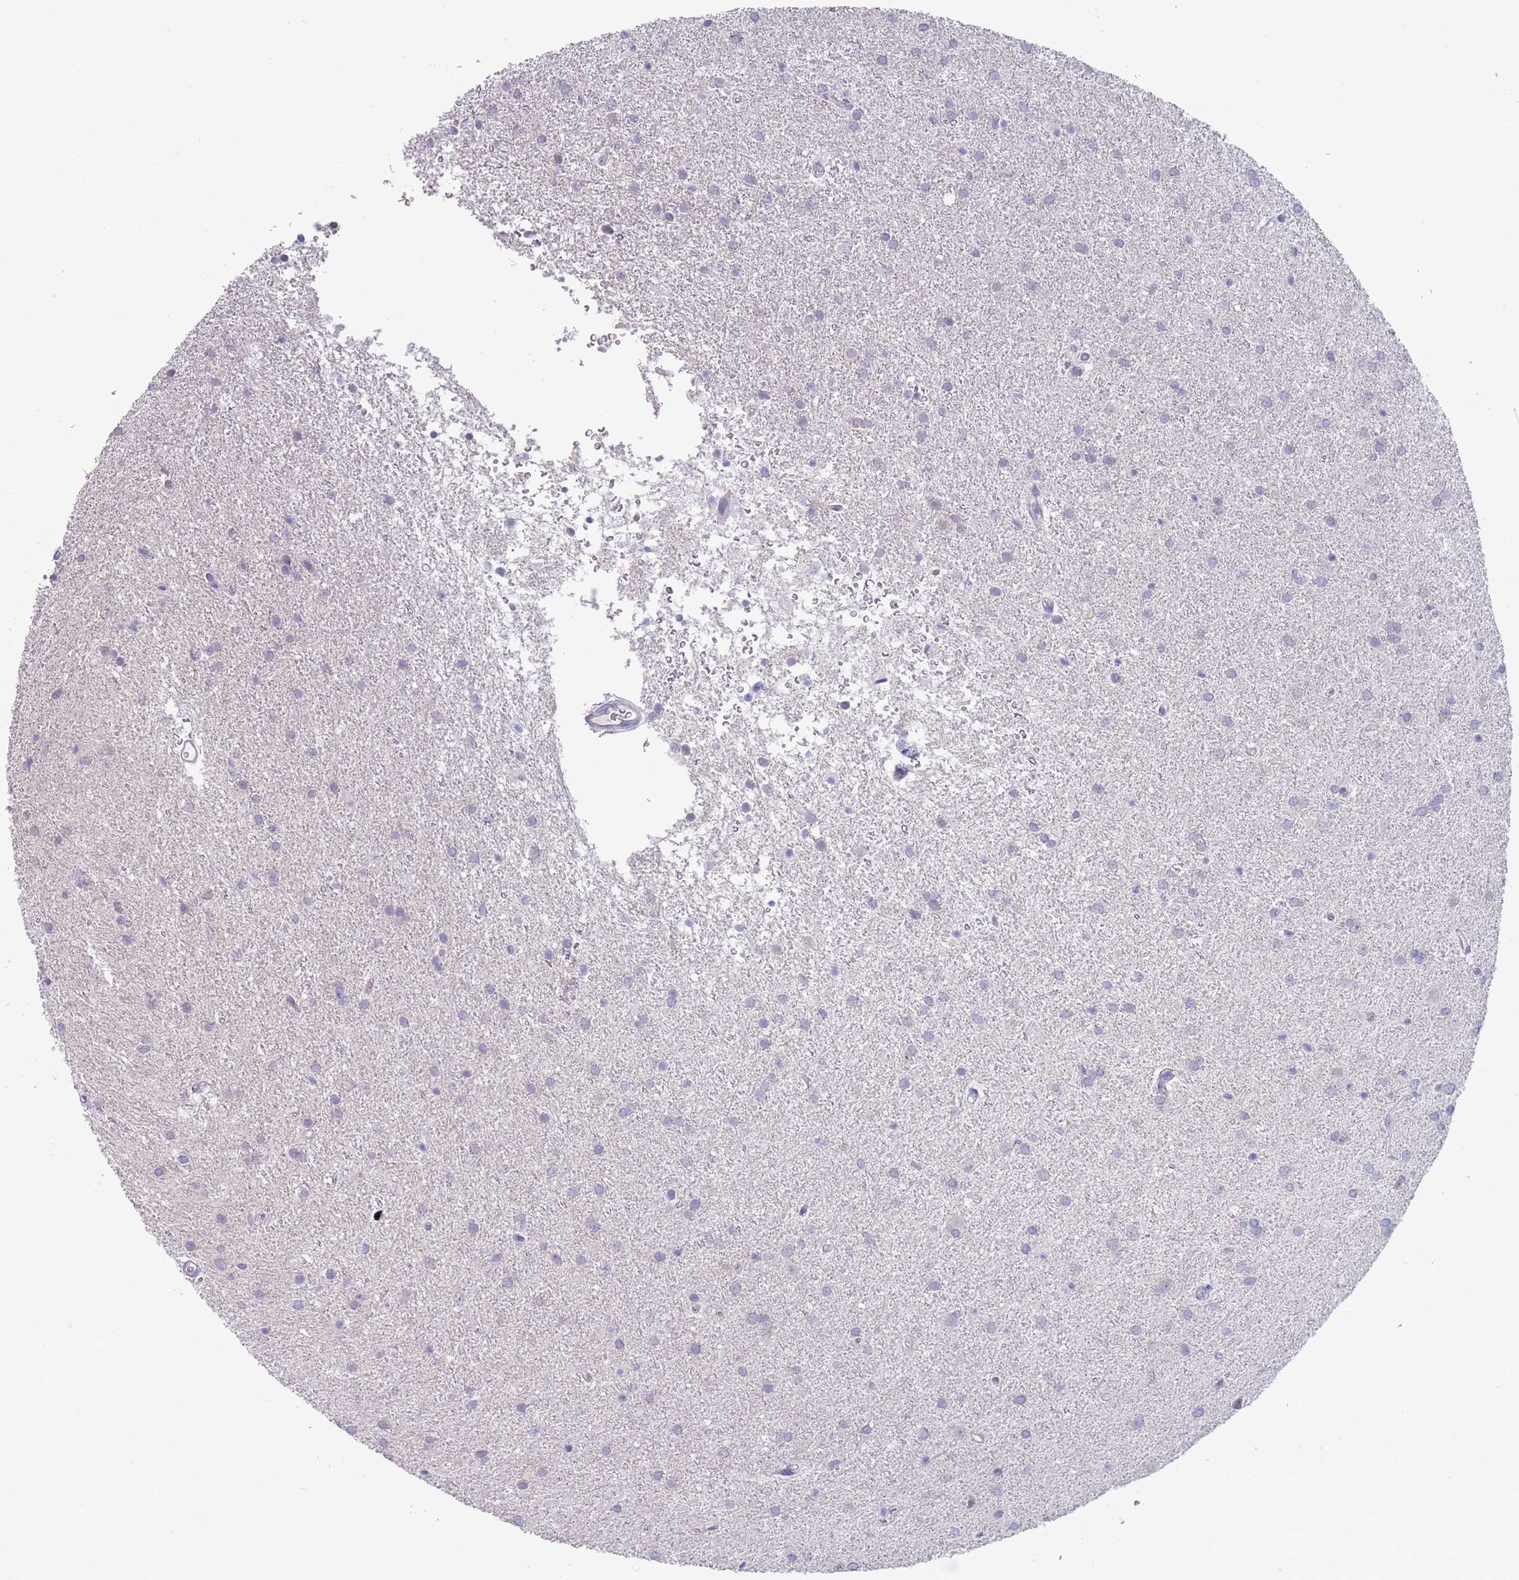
{"staining": {"intensity": "negative", "quantity": "none", "location": "none"}, "tissue": "glioma", "cell_type": "Tumor cells", "image_type": "cancer", "snomed": [{"axis": "morphology", "description": "Glioma, malignant, High grade"}, {"axis": "topography", "description": "Brain"}], "caption": "Tumor cells show no significant protein expression in malignant high-grade glioma.", "gene": "PIGU", "patient": {"sex": "female", "age": 50}}